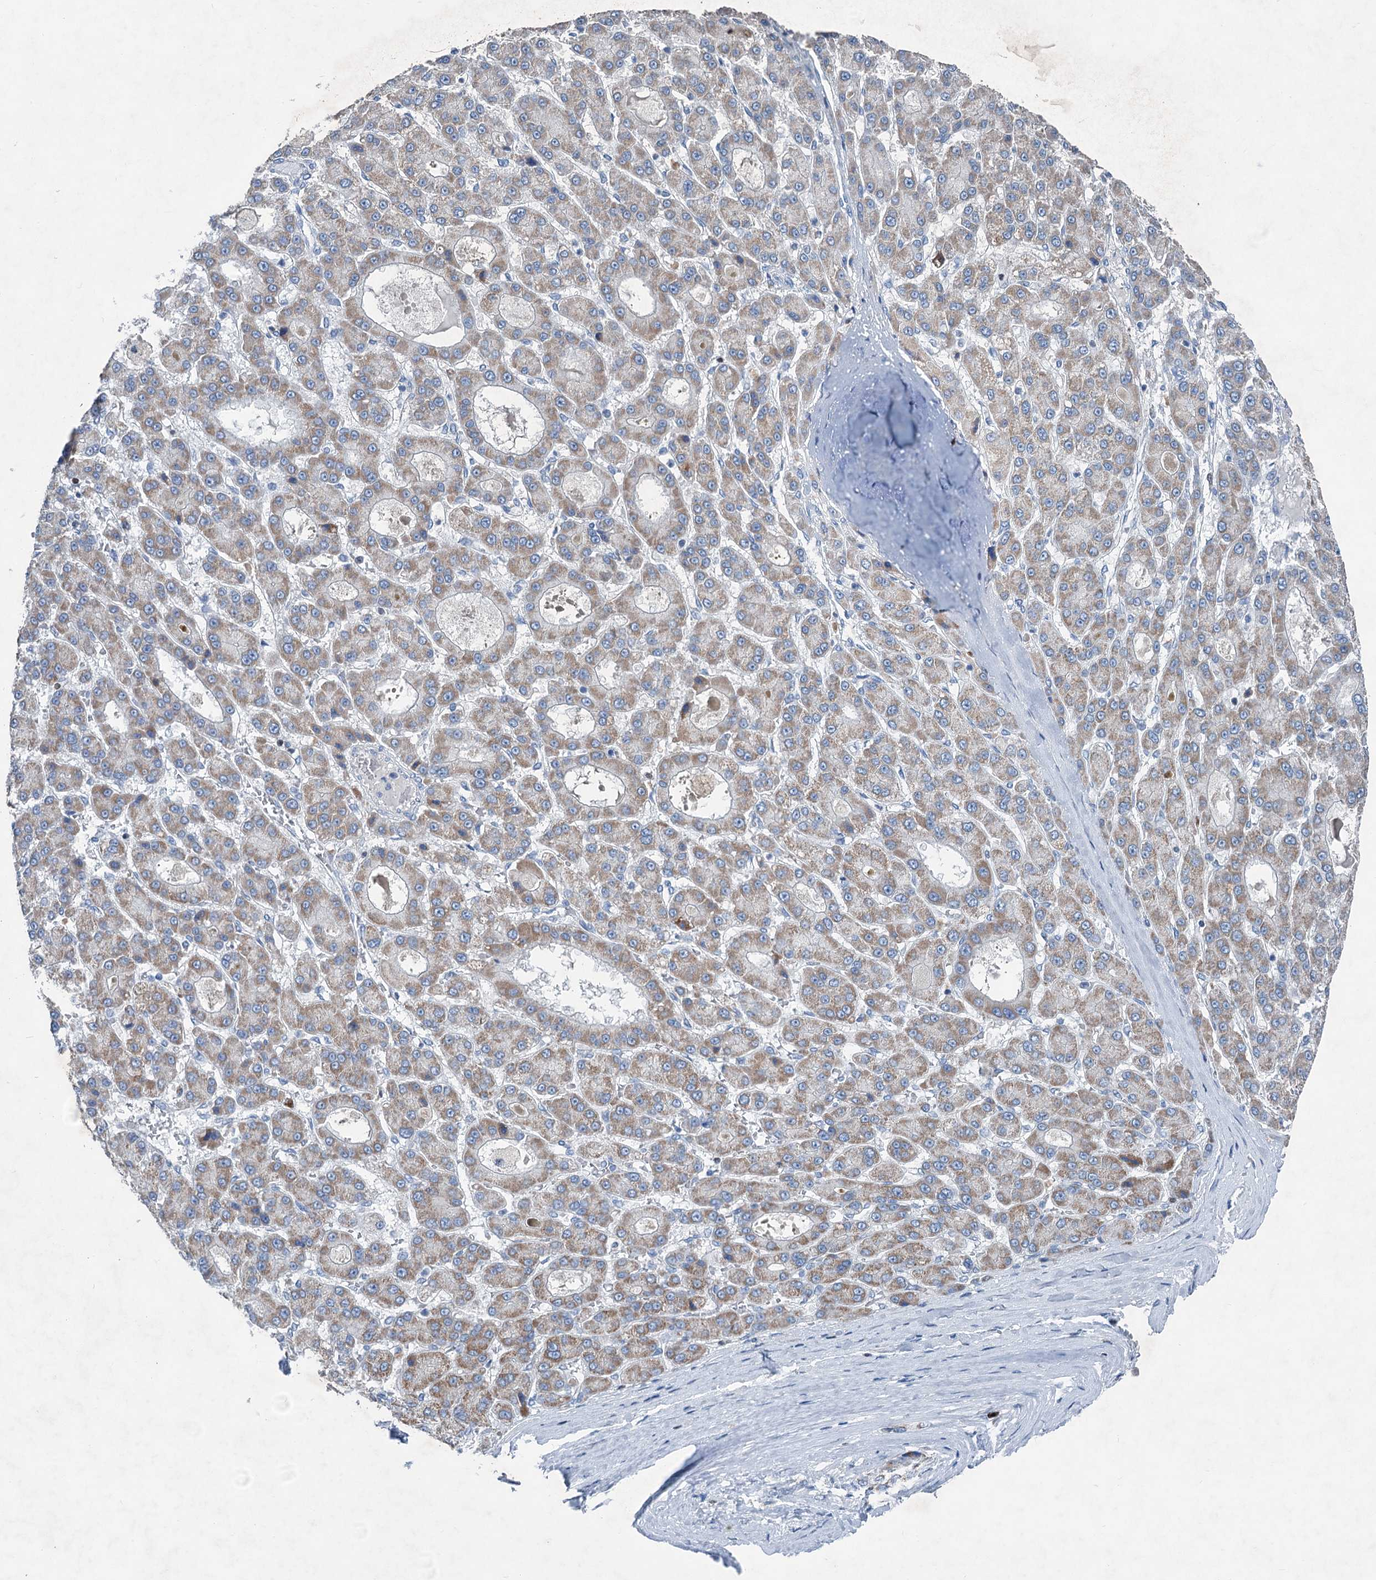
{"staining": {"intensity": "moderate", "quantity": ">75%", "location": "cytoplasmic/membranous"}, "tissue": "liver cancer", "cell_type": "Tumor cells", "image_type": "cancer", "snomed": [{"axis": "morphology", "description": "Carcinoma, Hepatocellular, NOS"}, {"axis": "topography", "description": "Liver"}], "caption": "Moderate cytoplasmic/membranous staining is appreciated in about >75% of tumor cells in liver cancer. (DAB (3,3'-diaminobenzidine) = brown stain, brightfield microscopy at high magnification).", "gene": "ELP4", "patient": {"sex": "male", "age": 70}}